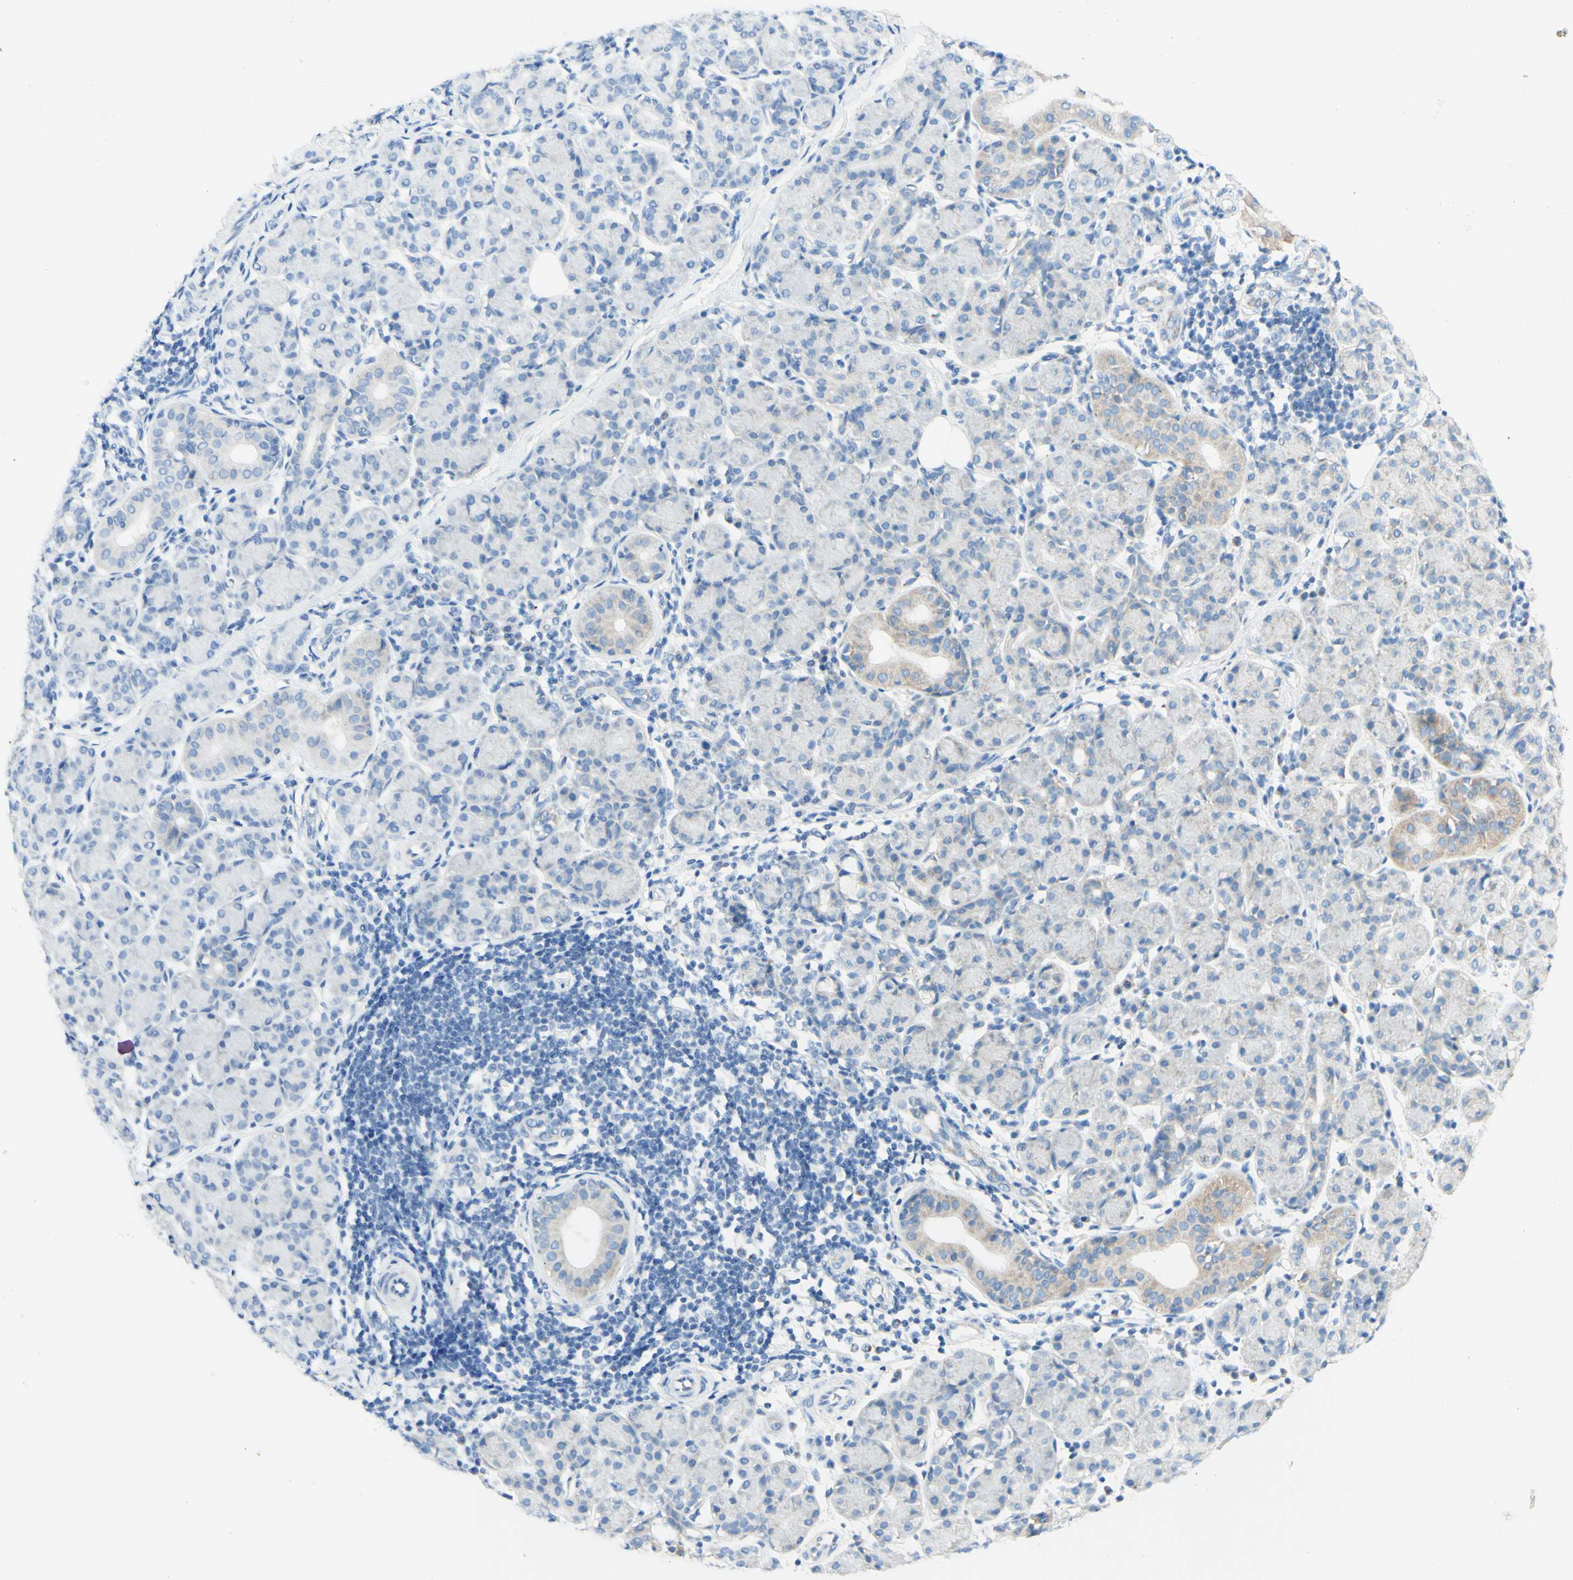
{"staining": {"intensity": "weak", "quantity": "<25%", "location": "cytoplasmic/membranous"}, "tissue": "salivary gland", "cell_type": "Glandular cells", "image_type": "normal", "snomed": [{"axis": "morphology", "description": "Normal tissue, NOS"}, {"axis": "morphology", "description": "Inflammation, NOS"}, {"axis": "topography", "description": "Lymph node"}, {"axis": "topography", "description": "Salivary gland"}], "caption": "Immunohistochemical staining of unremarkable human salivary gland shows no significant expression in glandular cells. (DAB IHC, high magnification).", "gene": "ARMC10", "patient": {"sex": "male", "age": 3}}